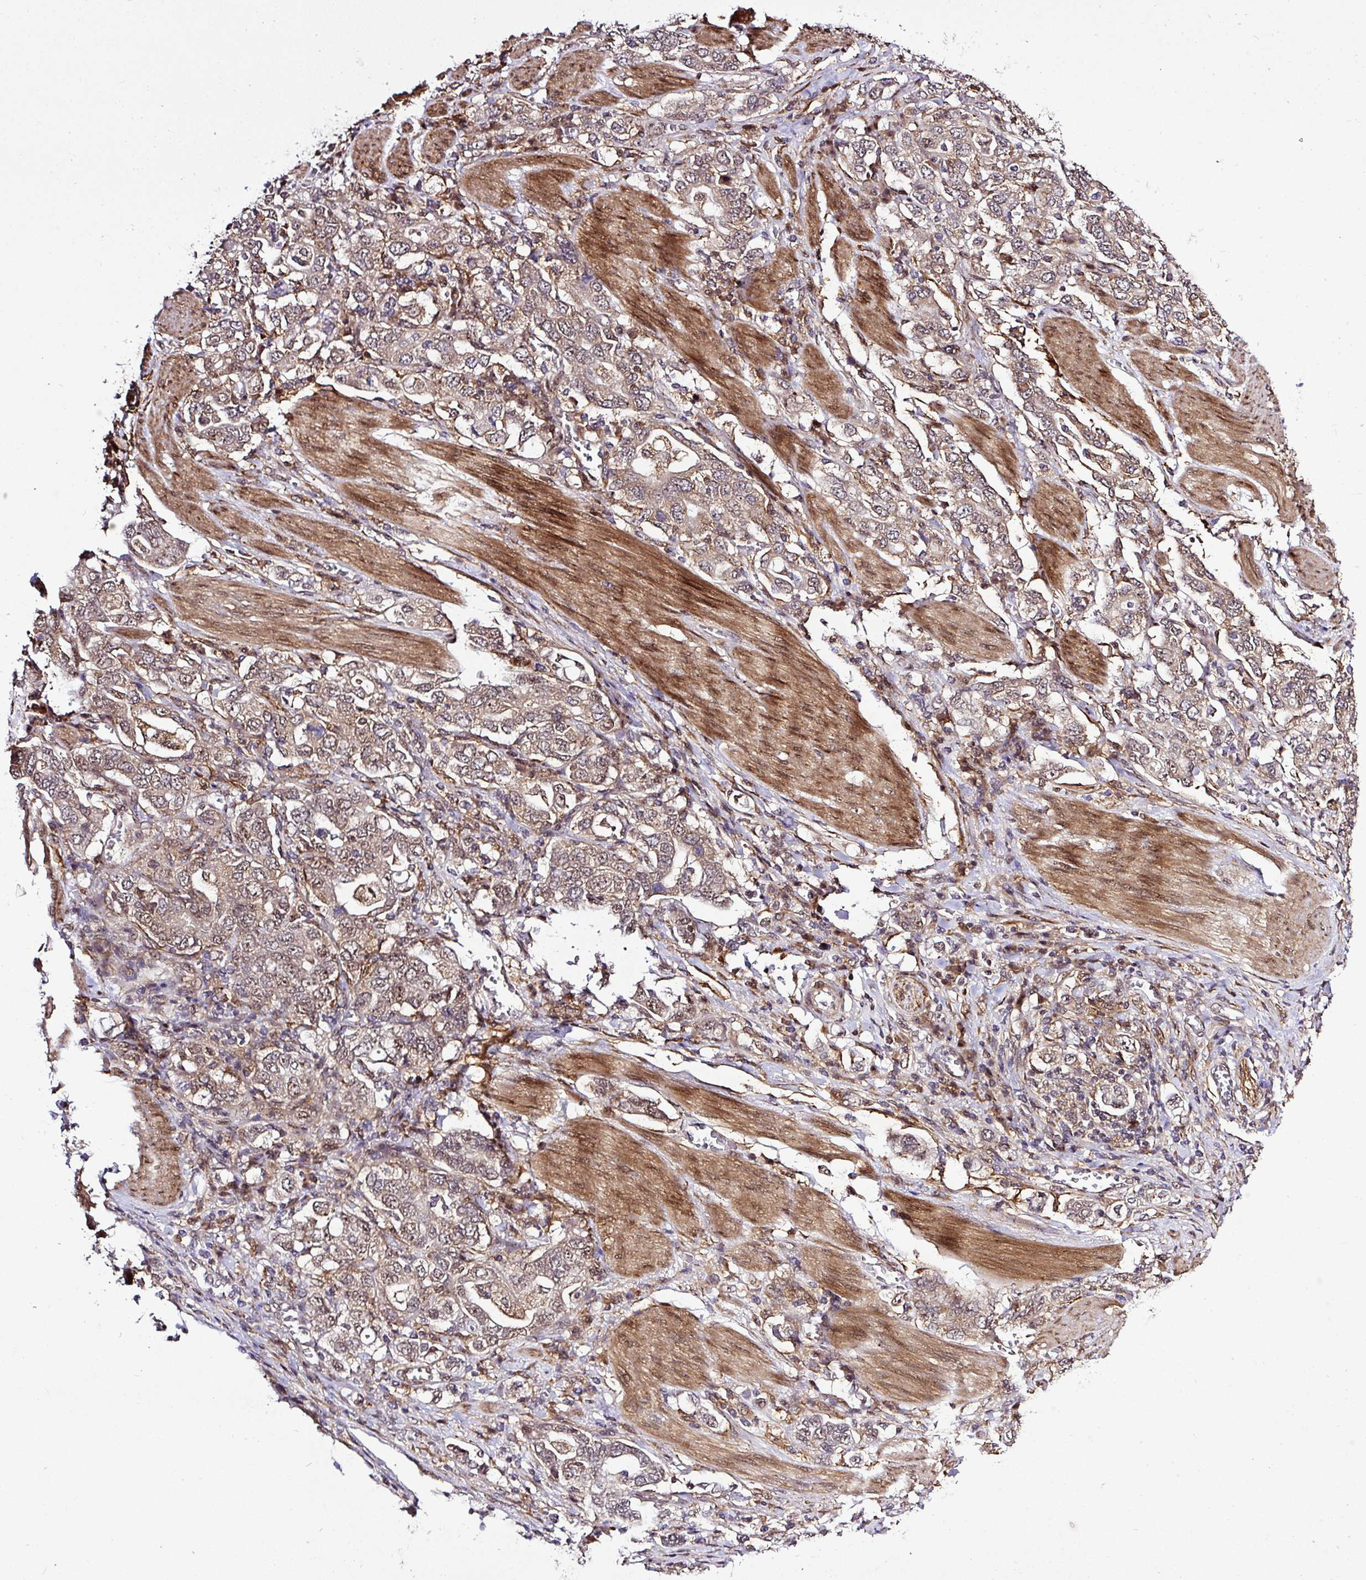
{"staining": {"intensity": "weak", "quantity": ">75%", "location": "cytoplasmic/membranous,nuclear"}, "tissue": "stomach cancer", "cell_type": "Tumor cells", "image_type": "cancer", "snomed": [{"axis": "morphology", "description": "Adenocarcinoma, NOS"}, {"axis": "topography", "description": "Stomach, upper"}, {"axis": "topography", "description": "Stomach"}], "caption": "Protein staining by IHC demonstrates weak cytoplasmic/membranous and nuclear positivity in about >75% of tumor cells in adenocarcinoma (stomach). (Brightfield microscopy of DAB IHC at high magnification).", "gene": "FAM153A", "patient": {"sex": "male", "age": 62}}